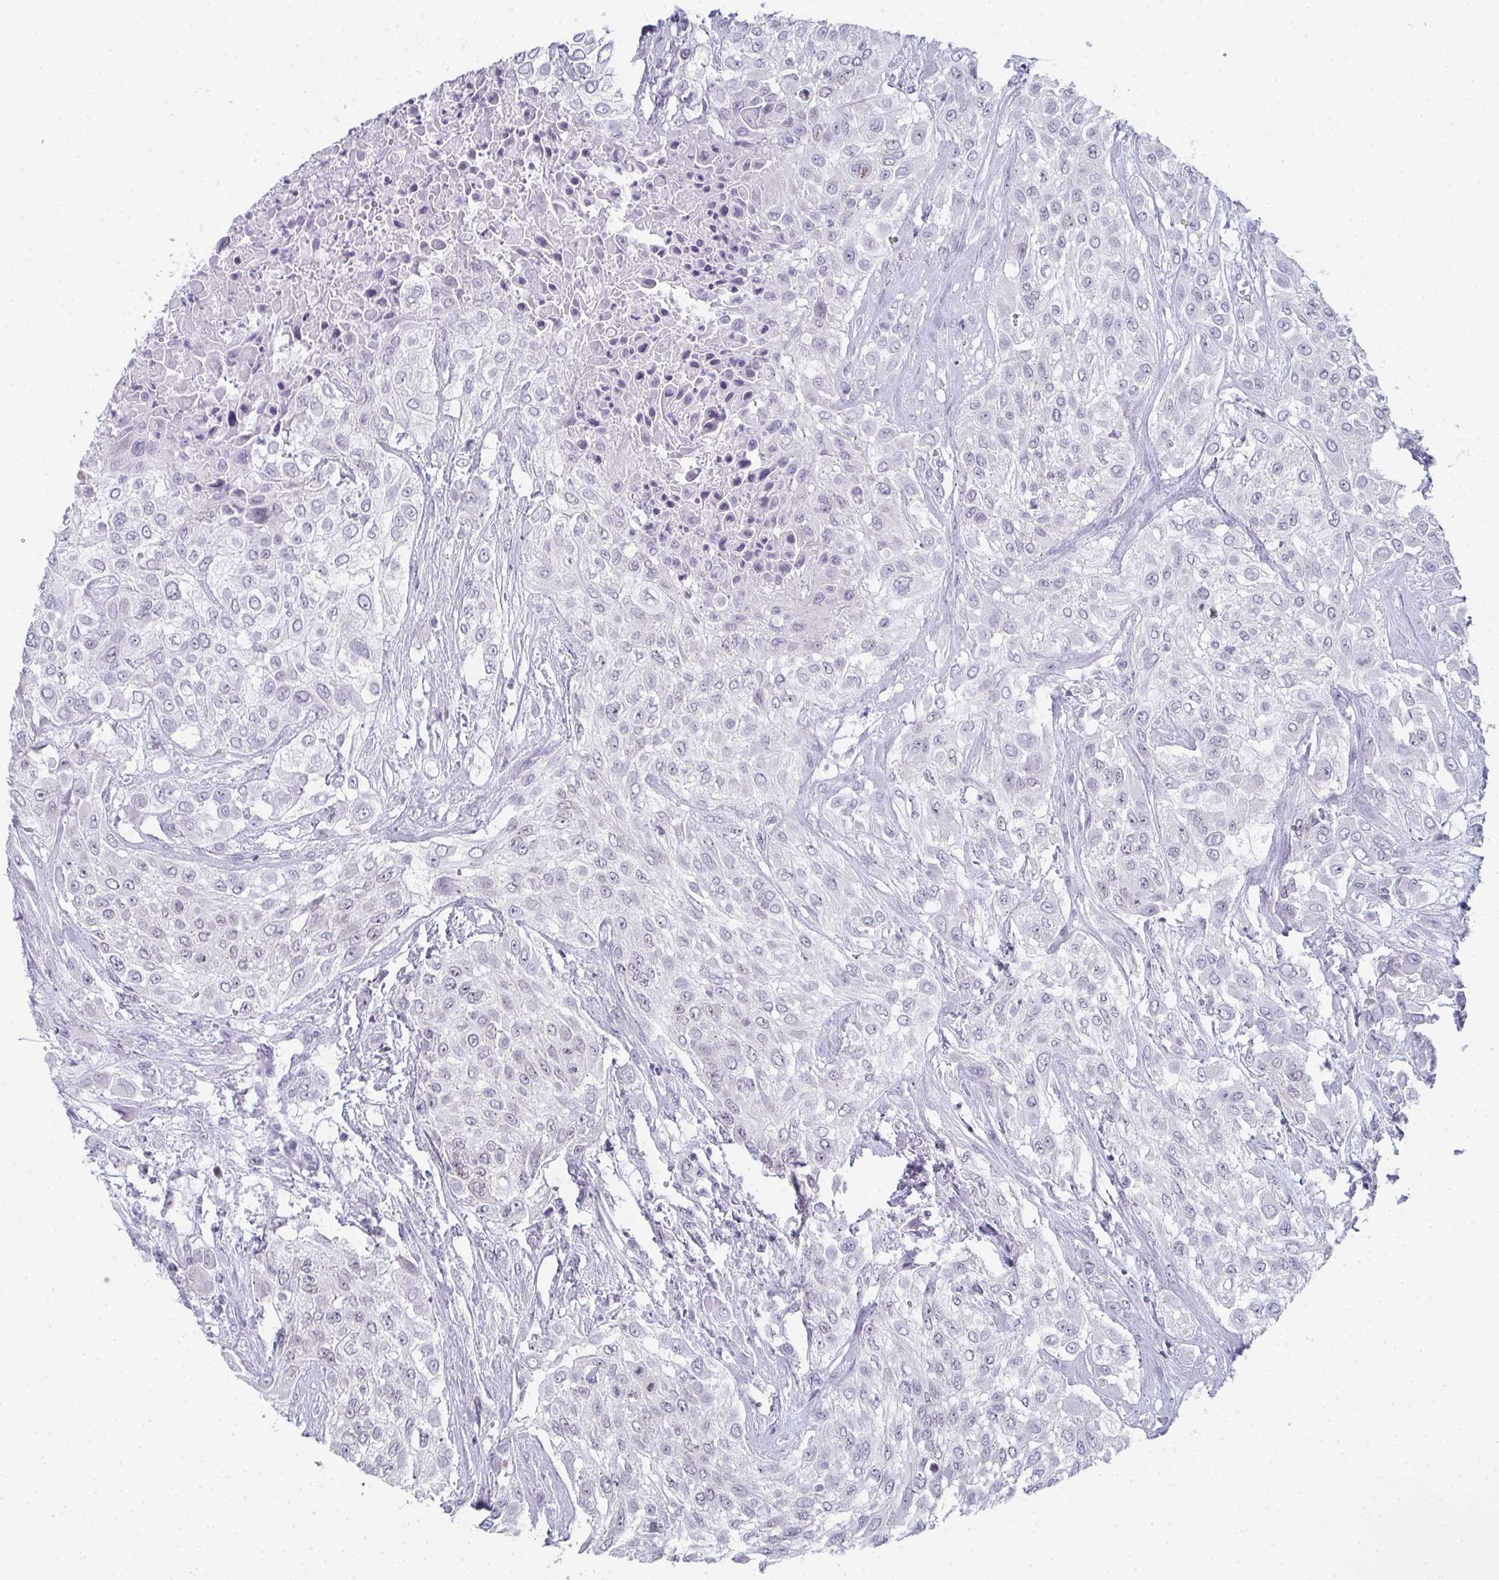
{"staining": {"intensity": "negative", "quantity": "none", "location": "none"}, "tissue": "urothelial cancer", "cell_type": "Tumor cells", "image_type": "cancer", "snomed": [{"axis": "morphology", "description": "Urothelial carcinoma, High grade"}, {"axis": "topography", "description": "Urinary bladder"}], "caption": "Image shows no significant protein expression in tumor cells of urothelial carcinoma (high-grade). Nuclei are stained in blue.", "gene": "PYCR3", "patient": {"sex": "male", "age": 57}}